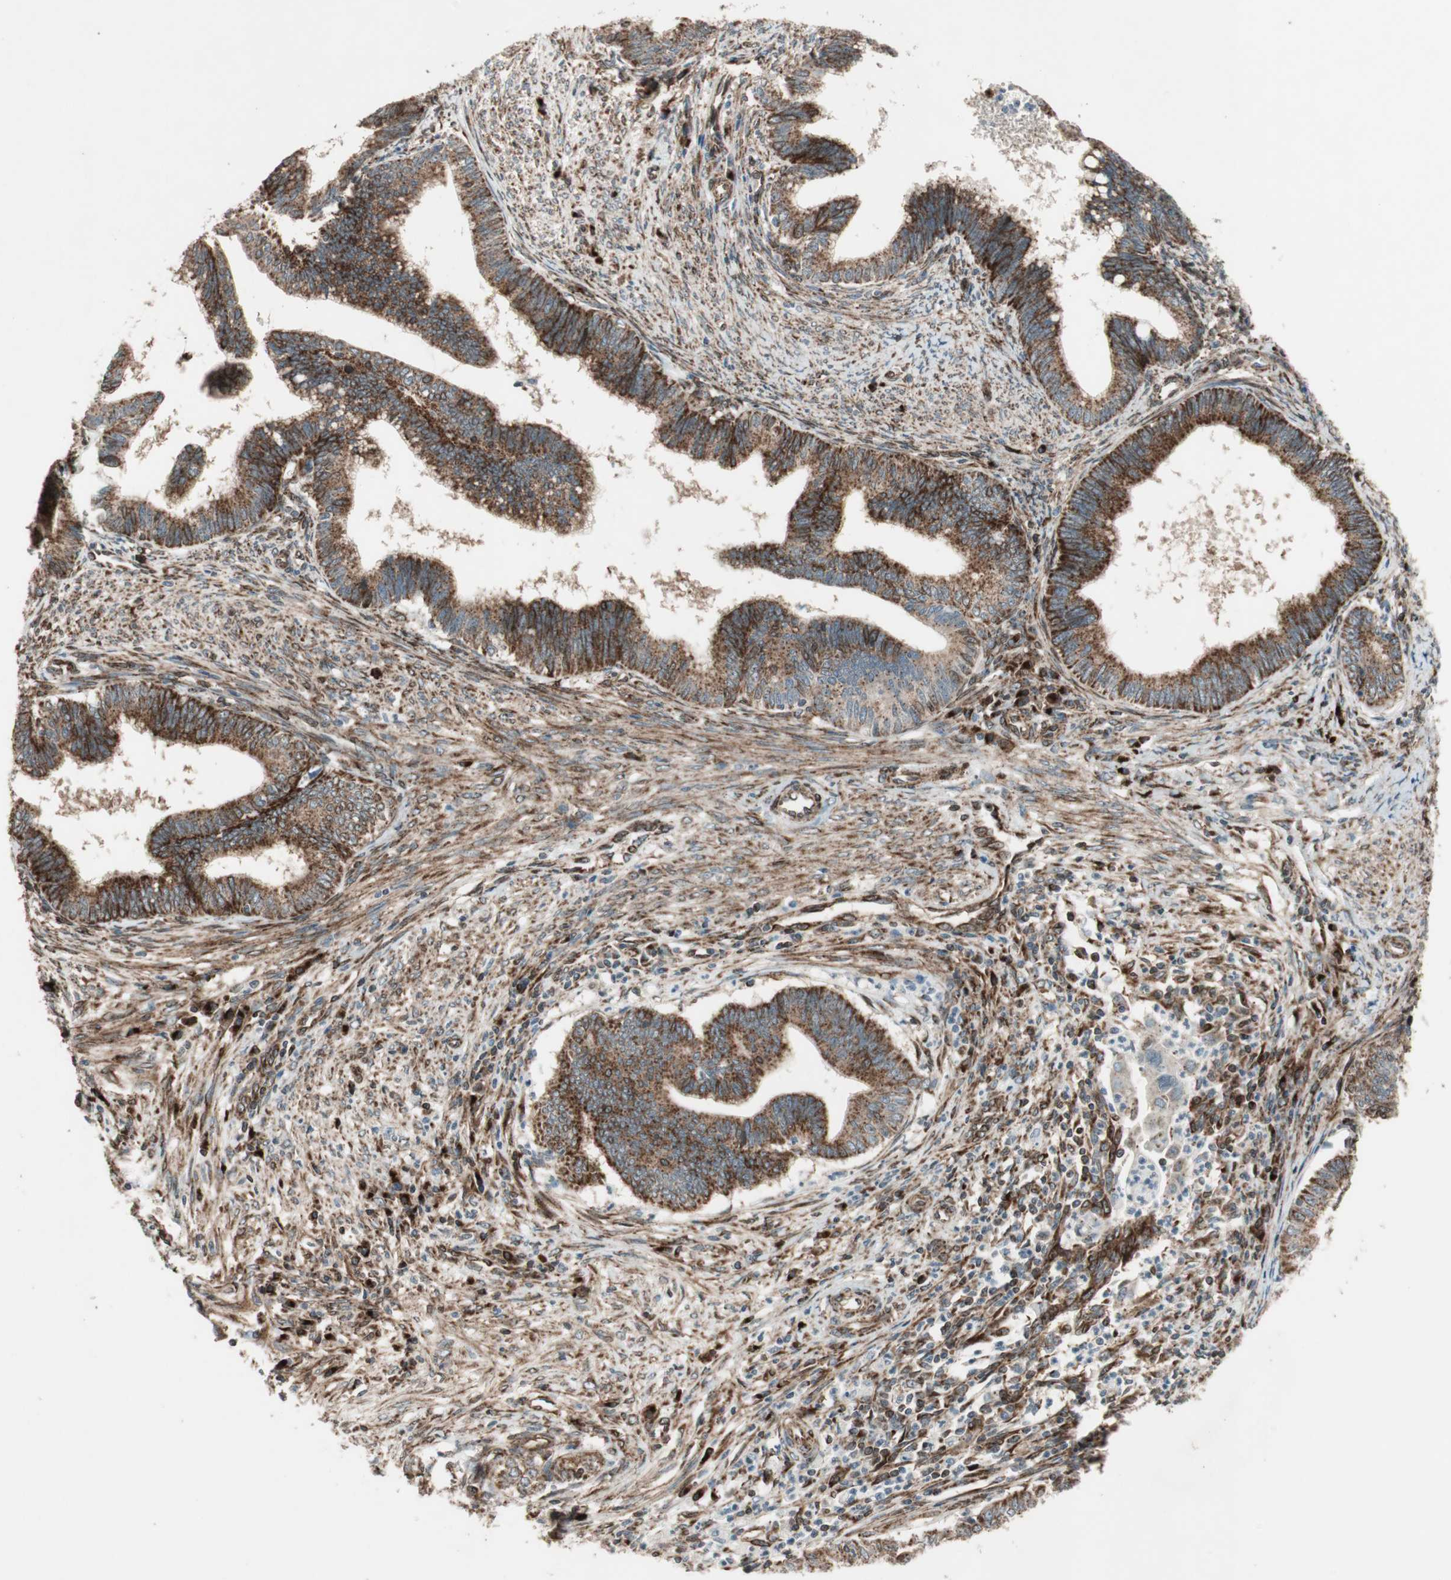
{"staining": {"intensity": "strong", "quantity": ">75%", "location": "cytoplasmic/membranous"}, "tissue": "cervical cancer", "cell_type": "Tumor cells", "image_type": "cancer", "snomed": [{"axis": "morphology", "description": "Adenocarcinoma, NOS"}, {"axis": "topography", "description": "Cervix"}], "caption": "A micrograph of cervical cancer stained for a protein displays strong cytoplasmic/membranous brown staining in tumor cells.", "gene": "NUP62", "patient": {"sex": "female", "age": 36}}